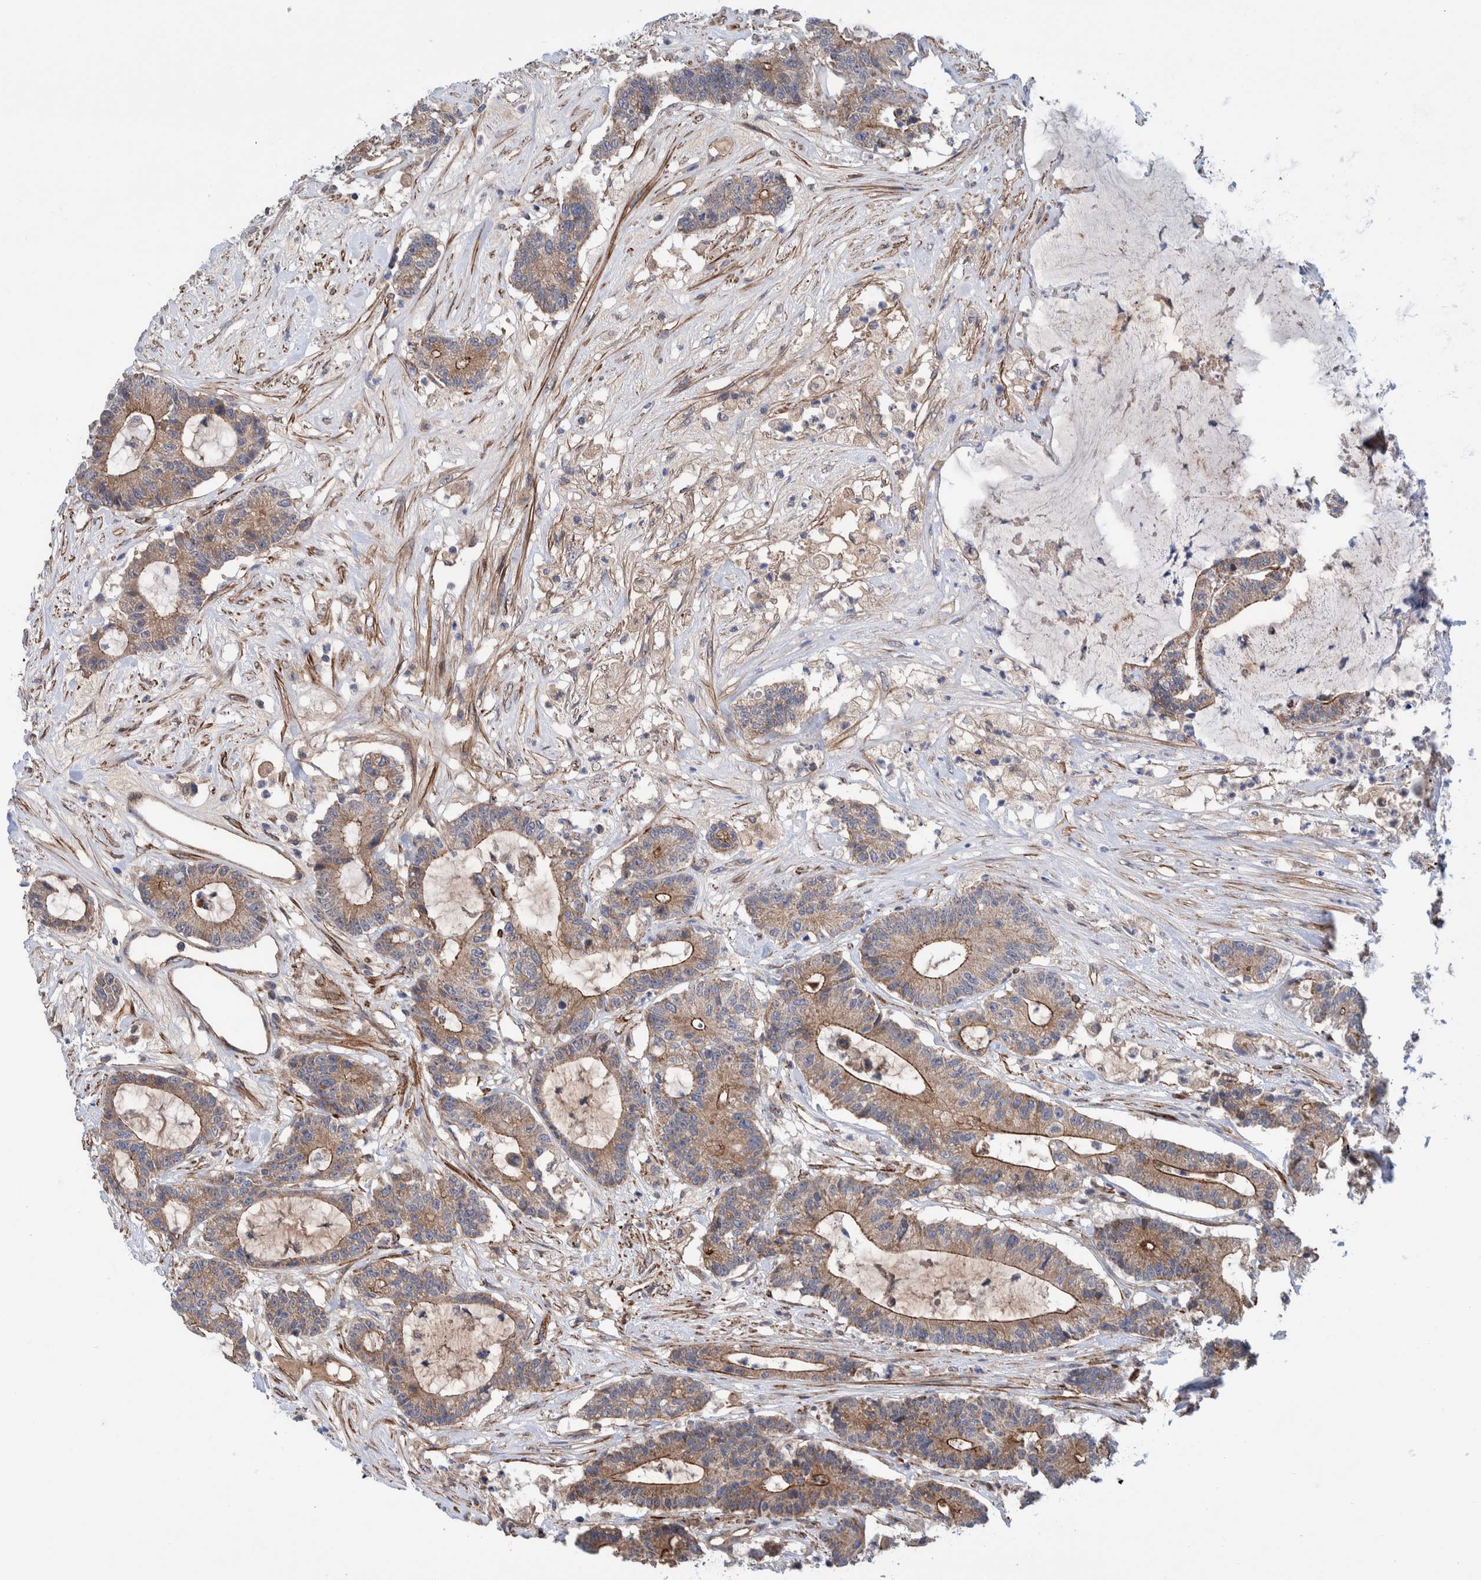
{"staining": {"intensity": "moderate", "quantity": ">75%", "location": "cytoplasmic/membranous"}, "tissue": "colorectal cancer", "cell_type": "Tumor cells", "image_type": "cancer", "snomed": [{"axis": "morphology", "description": "Adenocarcinoma, NOS"}, {"axis": "topography", "description": "Colon"}], "caption": "Human colorectal cancer stained with a brown dye shows moderate cytoplasmic/membranous positive staining in about >75% of tumor cells.", "gene": "SLC25A10", "patient": {"sex": "female", "age": 84}}